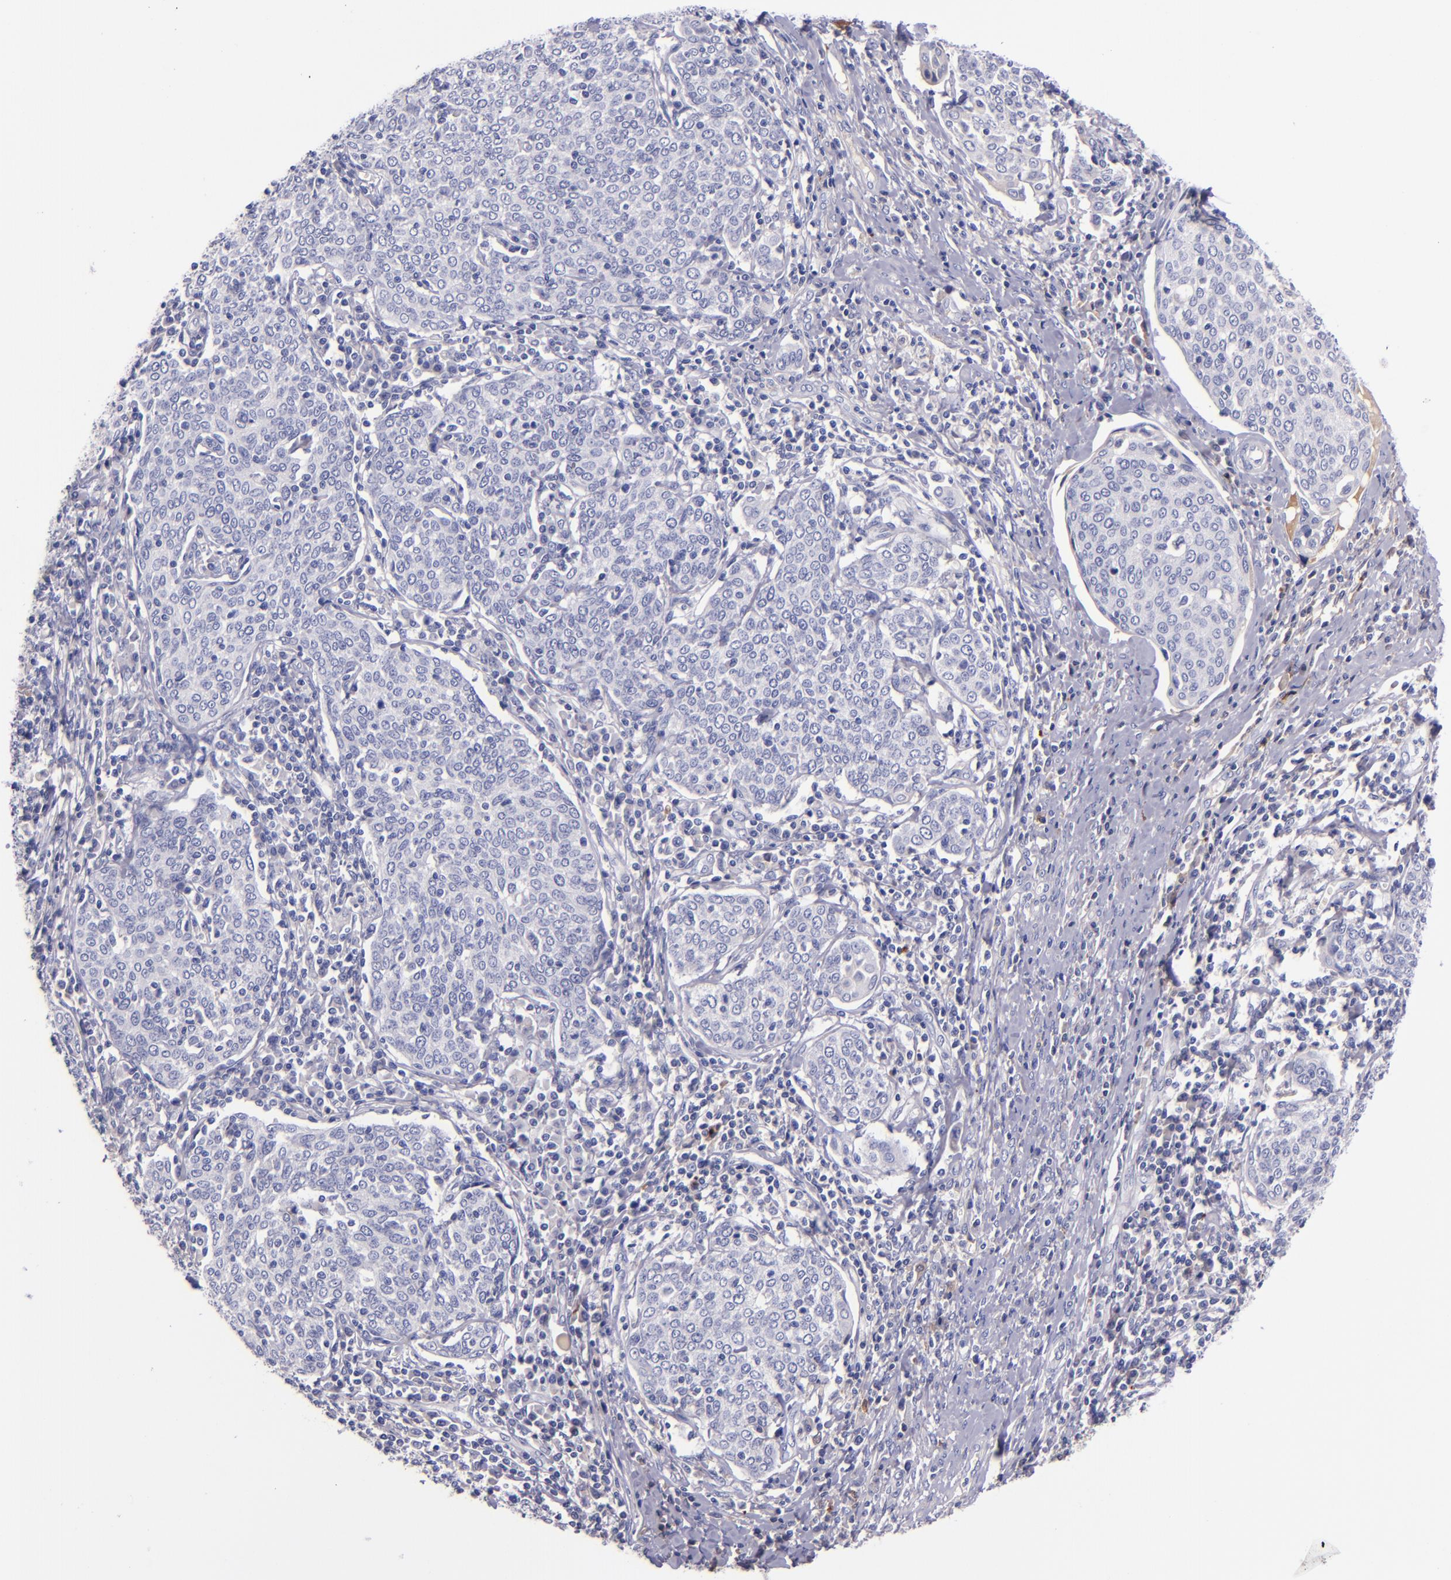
{"staining": {"intensity": "negative", "quantity": "none", "location": "none"}, "tissue": "cervical cancer", "cell_type": "Tumor cells", "image_type": "cancer", "snomed": [{"axis": "morphology", "description": "Squamous cell carcinoma, NOS"}, {"axis": "topography", "description": "Cervix"}], "caption": "Tumor cells are negative for protein expression in human cervical cancer.", "gene": "KNG1", "patient": {"sex": "female", "age": 40}}